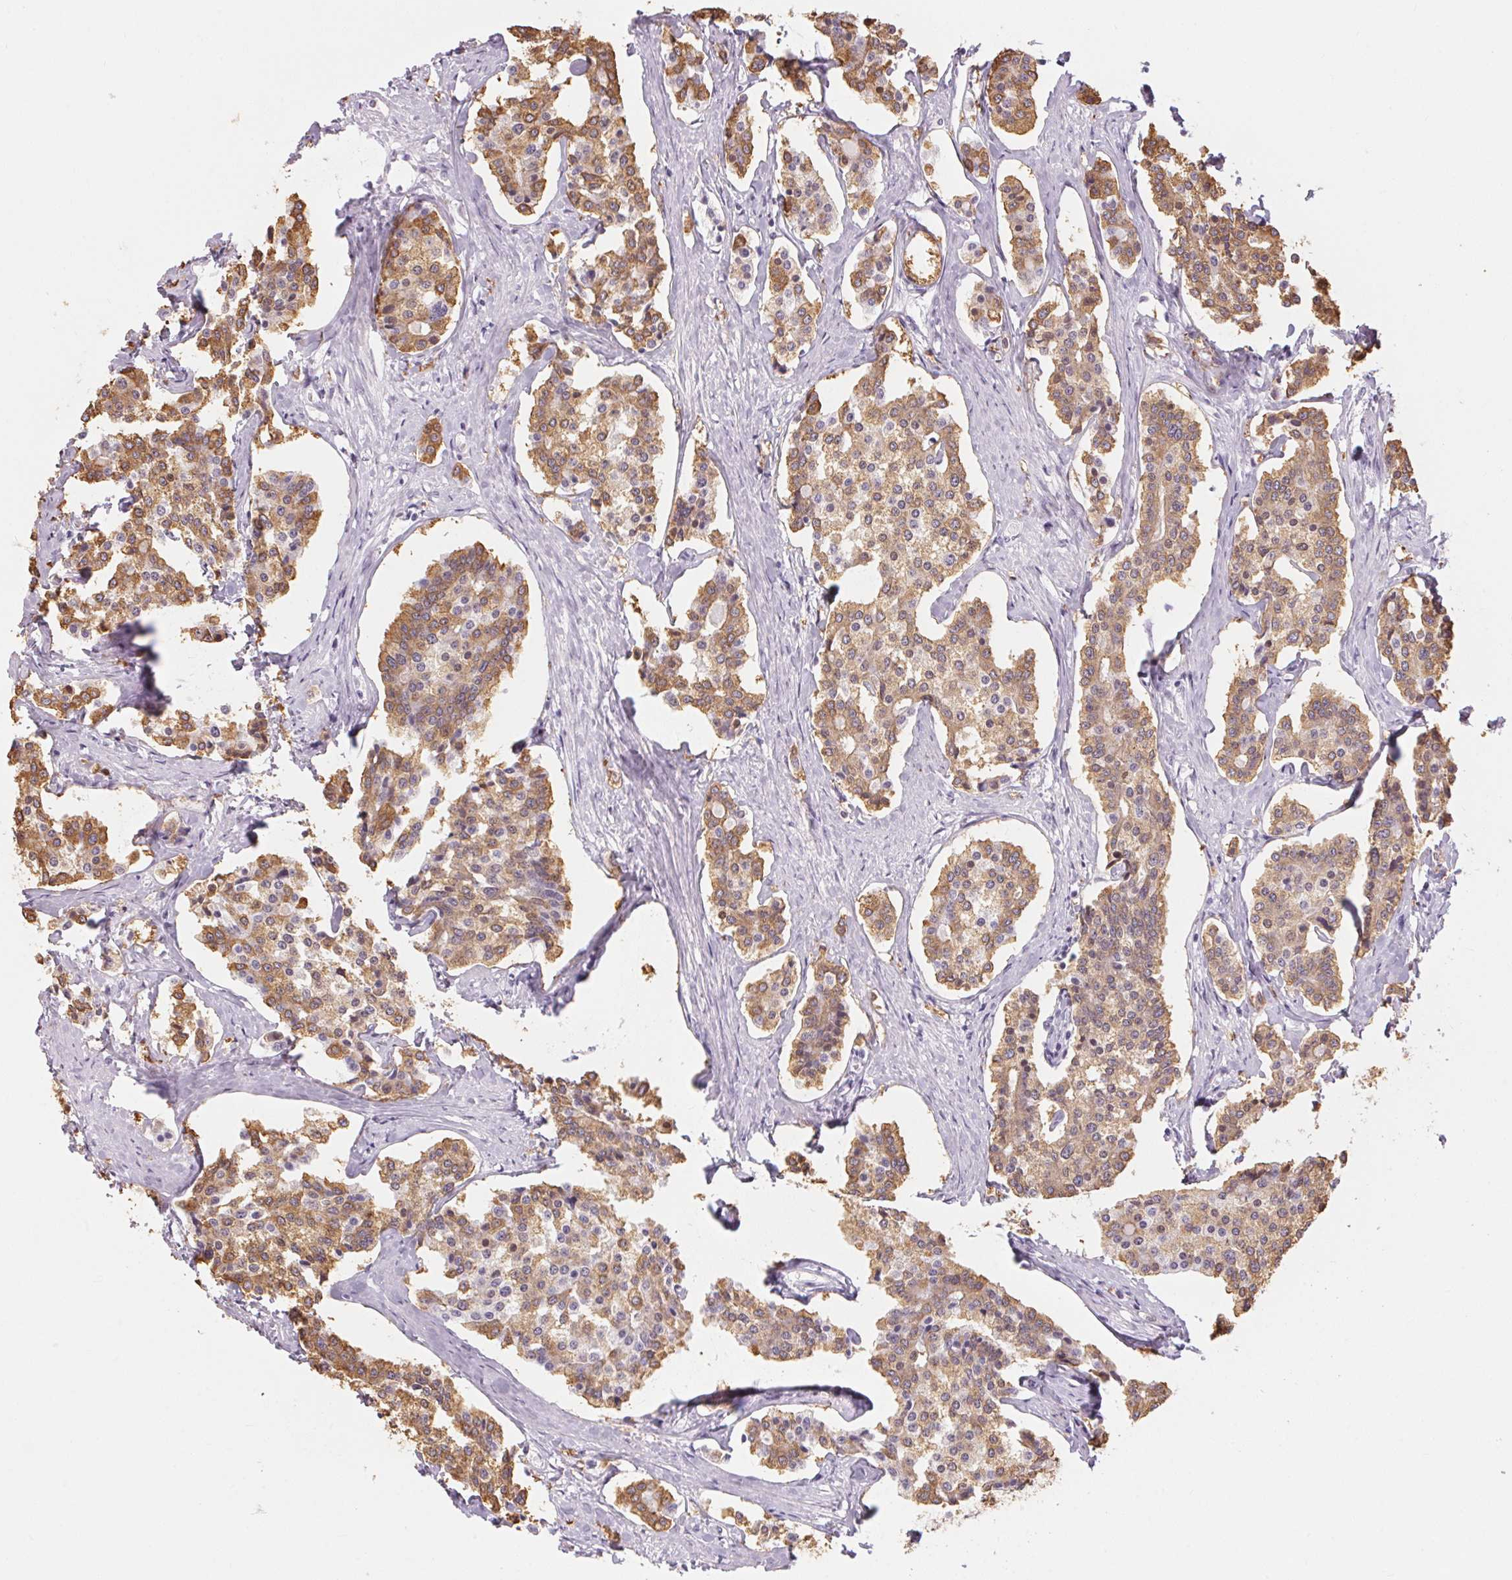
{"staining": {"intensity": "moderate", "quantity": ">75%", "location": "cytoplasmic/membranous"}, "tissue": "carcinoid", "cell_type": "Tumor cells", "image_type": "cancer", "snomed": [{"axis": "morphology", "description": "Carcinoid, malignant, NOS"}, {"axis": "topography", "description": "Small intestine"}], "caption": "Carcinoid (malignant) stained for a protein (brown) displays moderate cytoplasmic/membranous positive expression in about >75% of tumor cells.", "gene": "CADPS", "patient": {"sex": "female", "age": 65}}